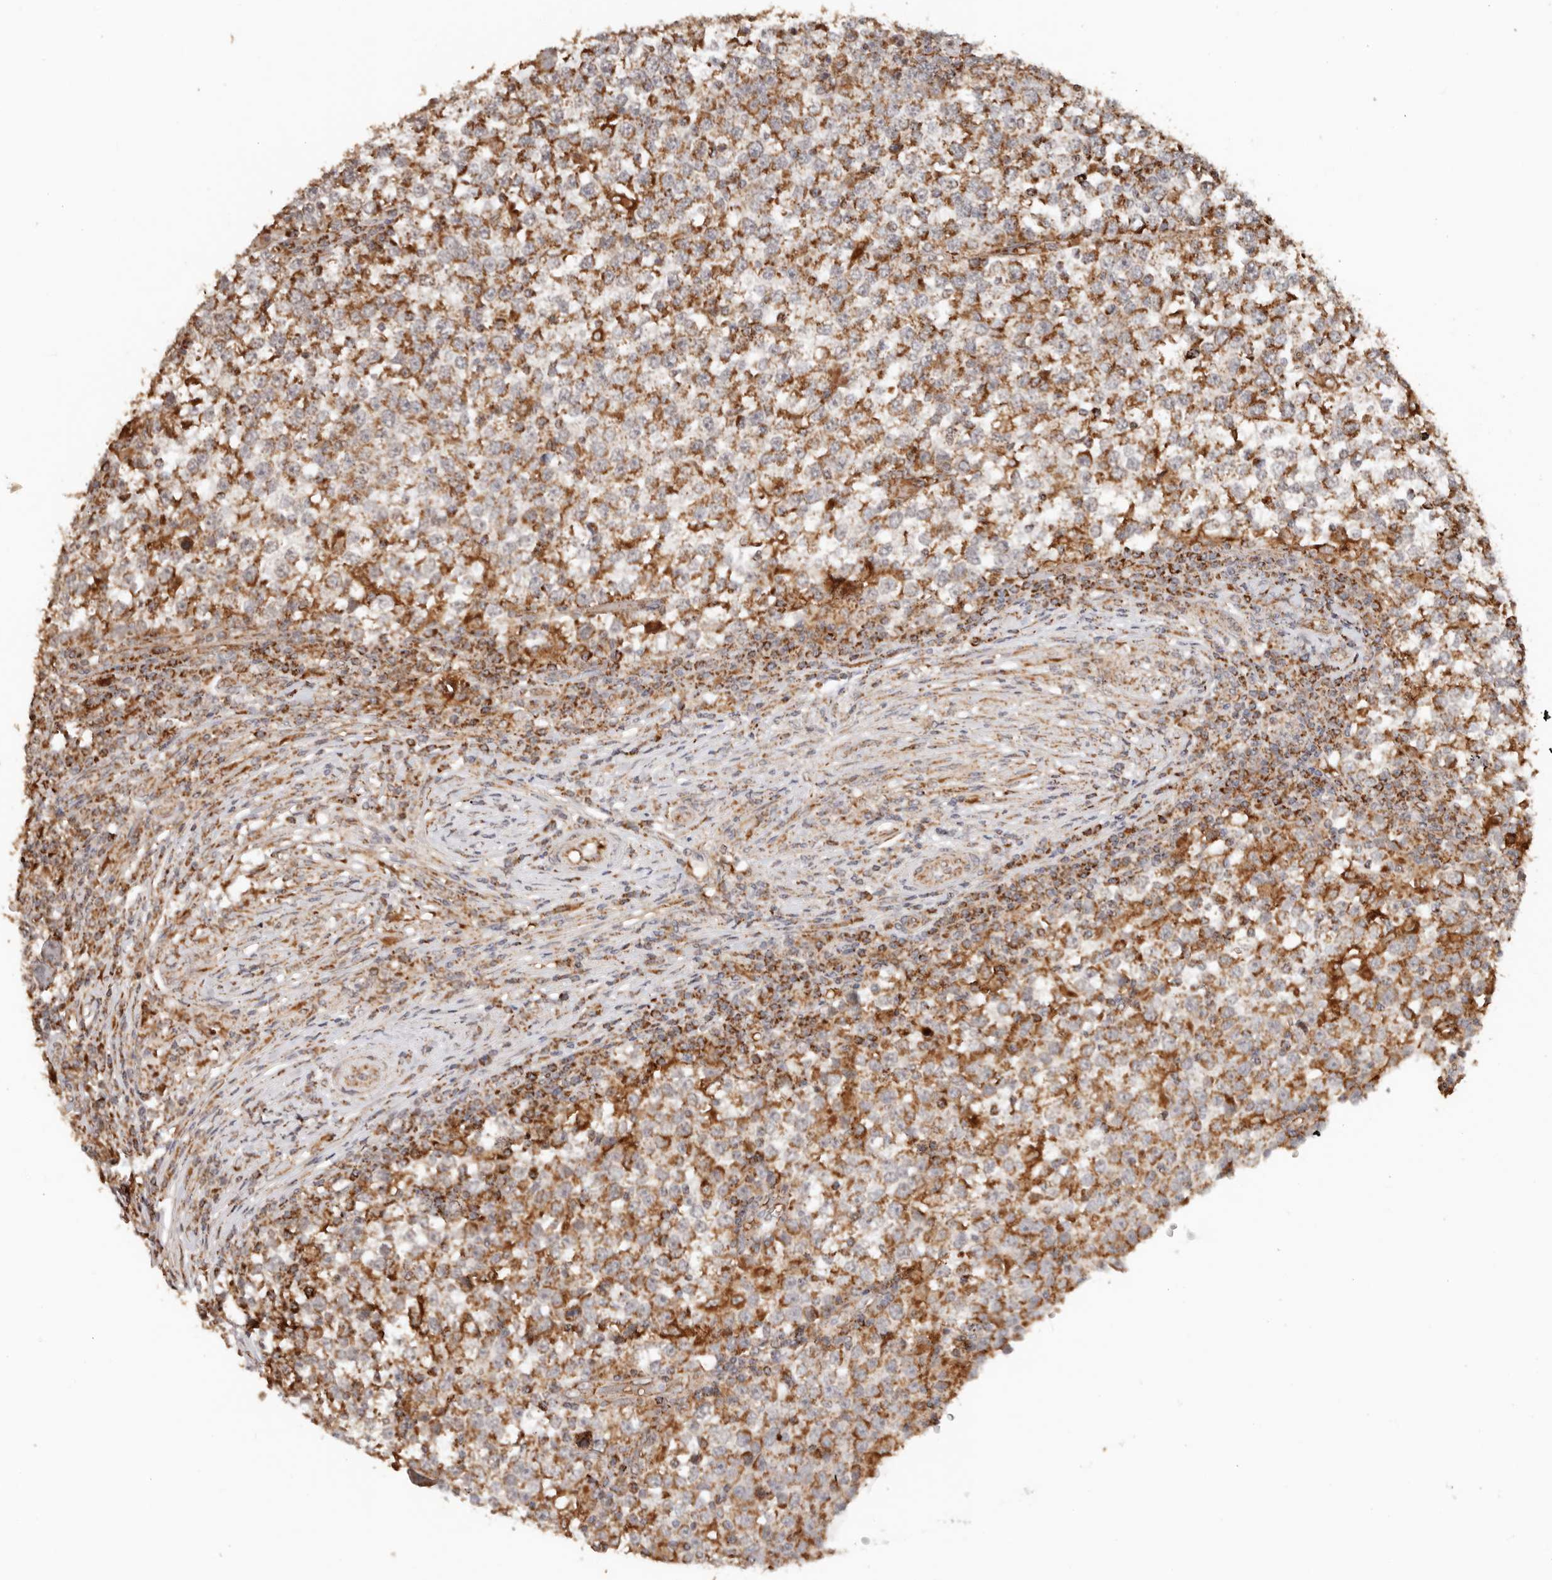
{"staining": {"intensity": "strong", "quantity": ">75%", "location": "cytoplasmic/membranous"}, "tissue": "testis cancer", "cell_type": "Tumor cells", "image_type": "cancer", "snomed": [{"axis": "morphology", "description": "Seminoma, NOS"}, {"axis": "topography", "description": "Testis"}], "caption": "Protein expression analysis of testis cancer (seminoma) reveals strong cytoplasmic/membranous positivity in about >75% of tumor cells.", "gene": "NDUFB11", "patient": {"sex": "male", "age": 65}}